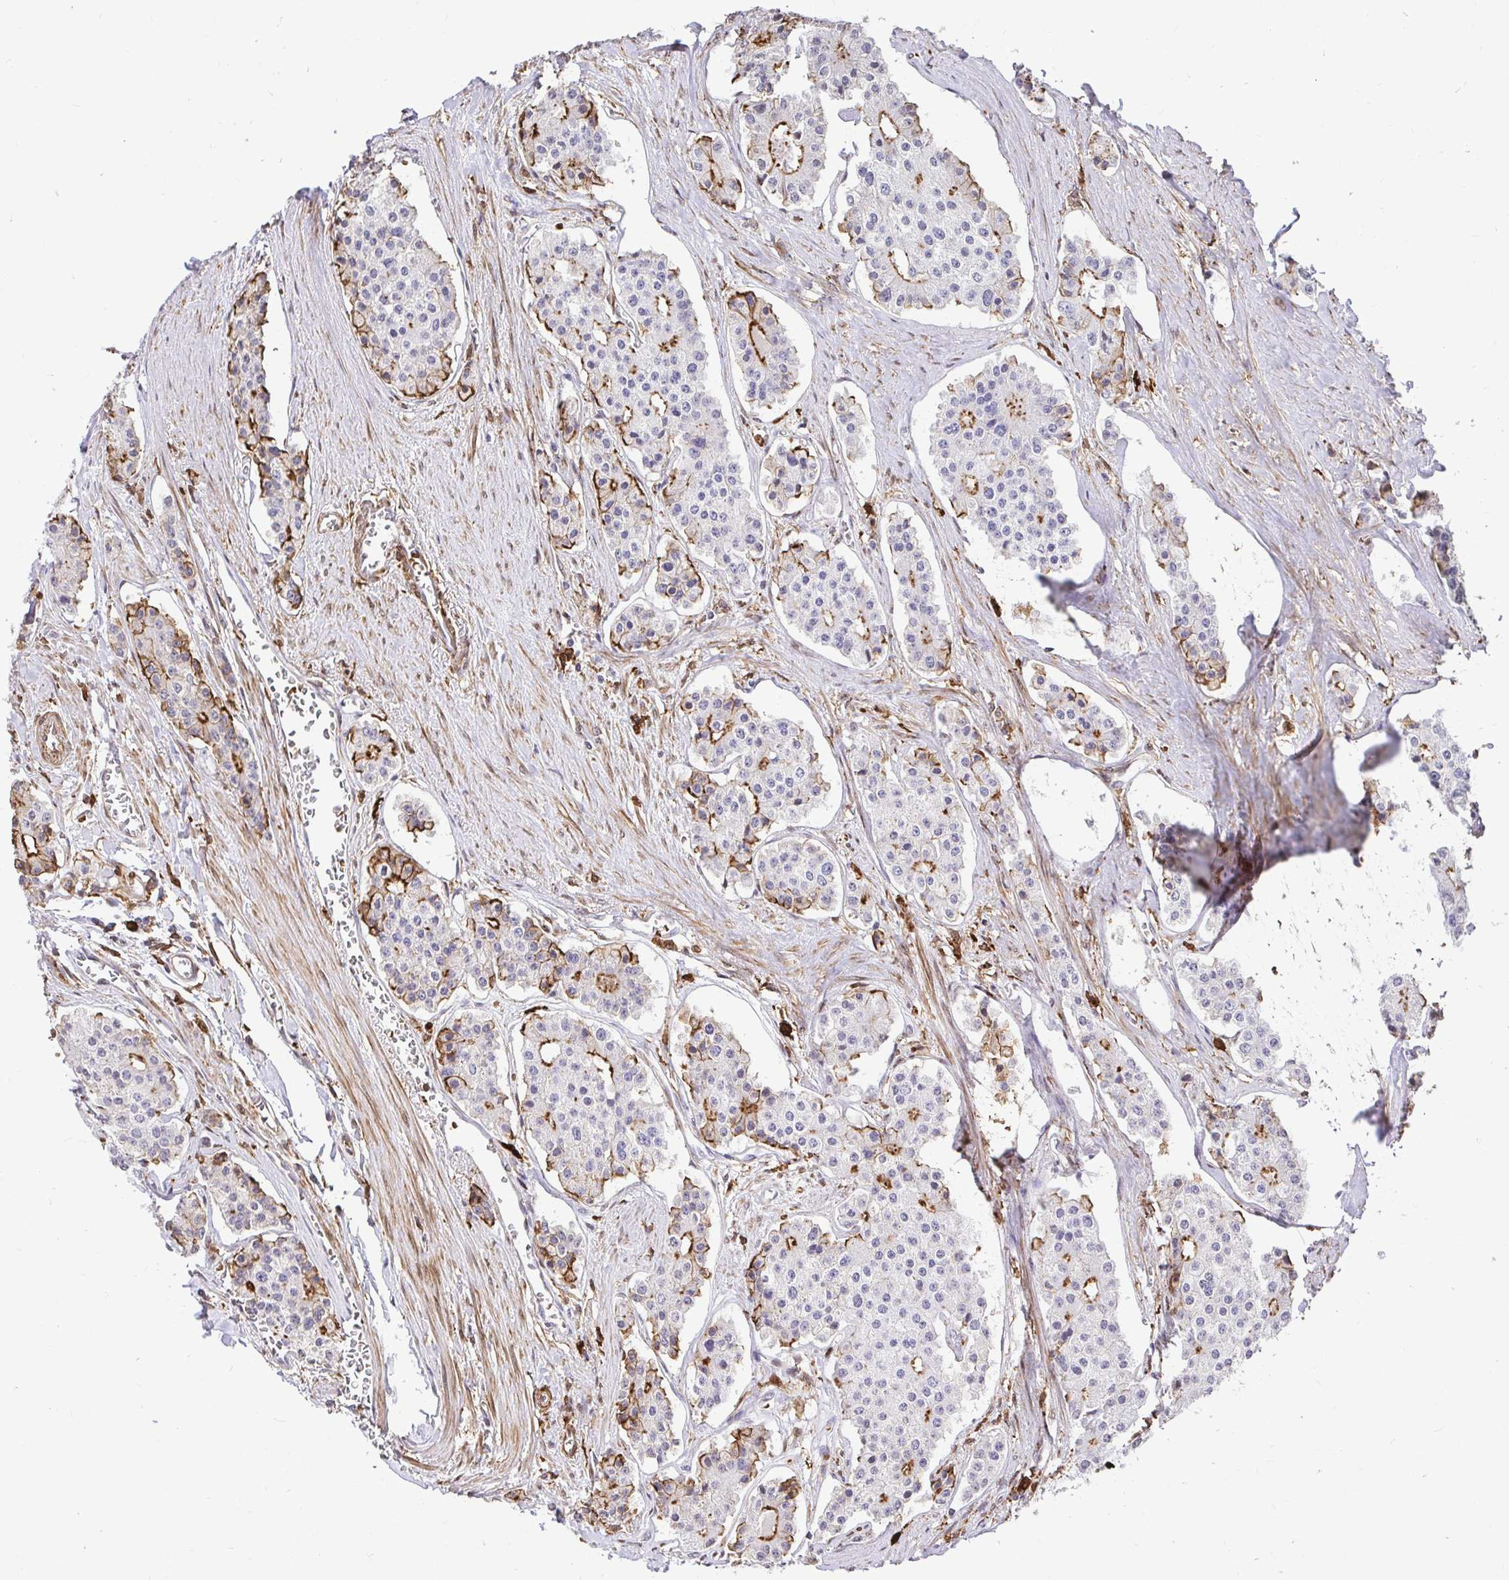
{"staining": {"intensity": "moderate", "quantity": "<25%", "location": "cytoplasmic/membranous"}, "tissue": "carcinoid", "cell_type": "Tumor cells", "image_type": "cancer", "snomed": [{"axis": "morphology", "description": "Carcinoid, malignant, NOS"}, {"axis": "topography", "description": "Small intestine"}], "caption": "This photomicrograph demonstrates malignant carcinoid stained with immunohistochemistry (IHC) to label a protein in brown. The cytoplasmic/membranous of tumor cells show moderate positivity for the protein. Nuclei are counter-stained blue.", "gene": "GSN", "patient": {"sex": "female", "age": 65}}